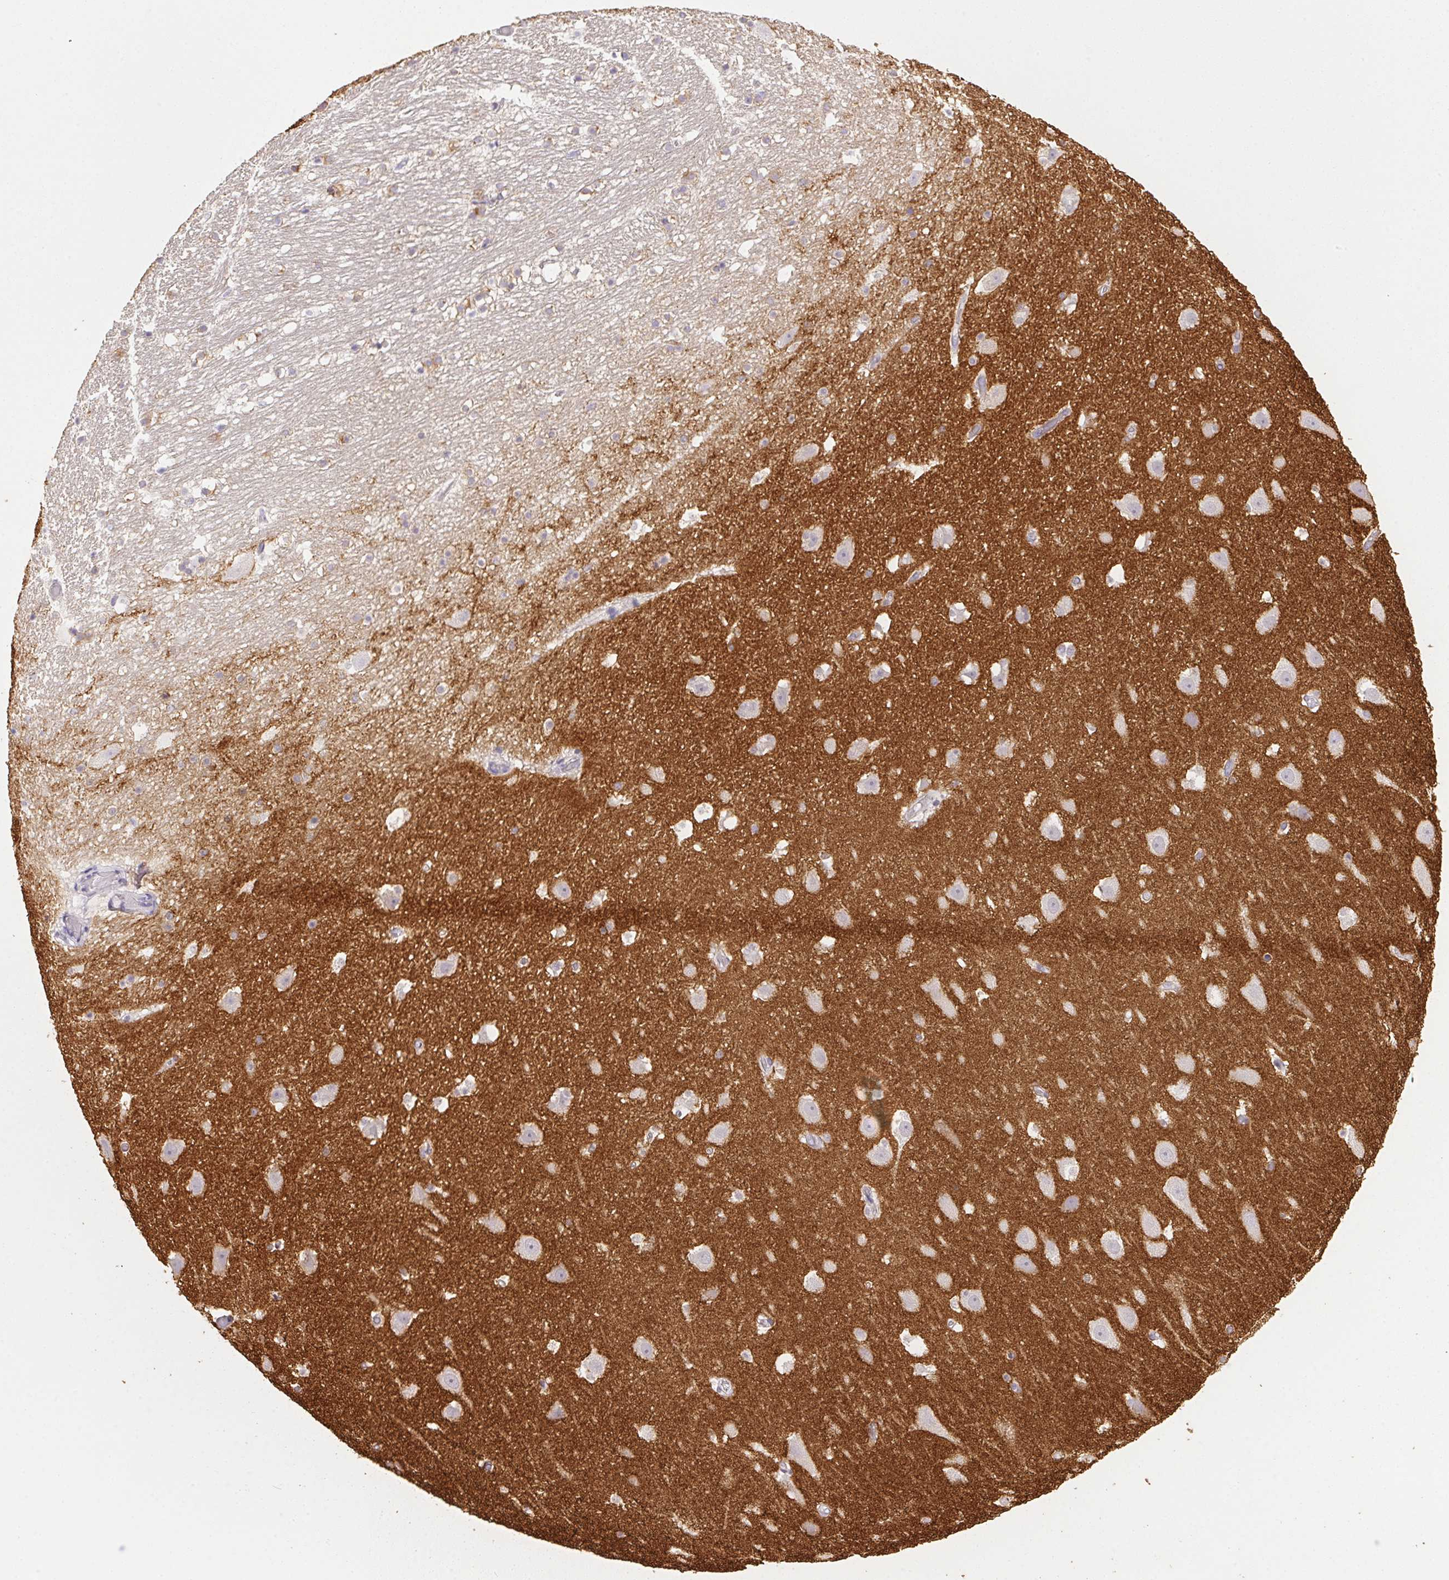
{"staining": {"intensity": "weak", "quantity": "<25%", "location": "cytoplasmic/membranous"}, "tissue": "hippocampus", "cell_type": "Glial cells", "image_type": "normal", "snomed": [{"axis": "morphology", "description": "Normal tissue, NOS"}, {"axis": "topography", "description": "Hippocampus"}], "caption": "Protein analysis of normal hippocampus displays no significant positivity in glial cells. (Brightfield microscopy of DAB IHC at high magnification).", "gene": "SLC17A7", "patient": {"sex": "male", "age": 26}}